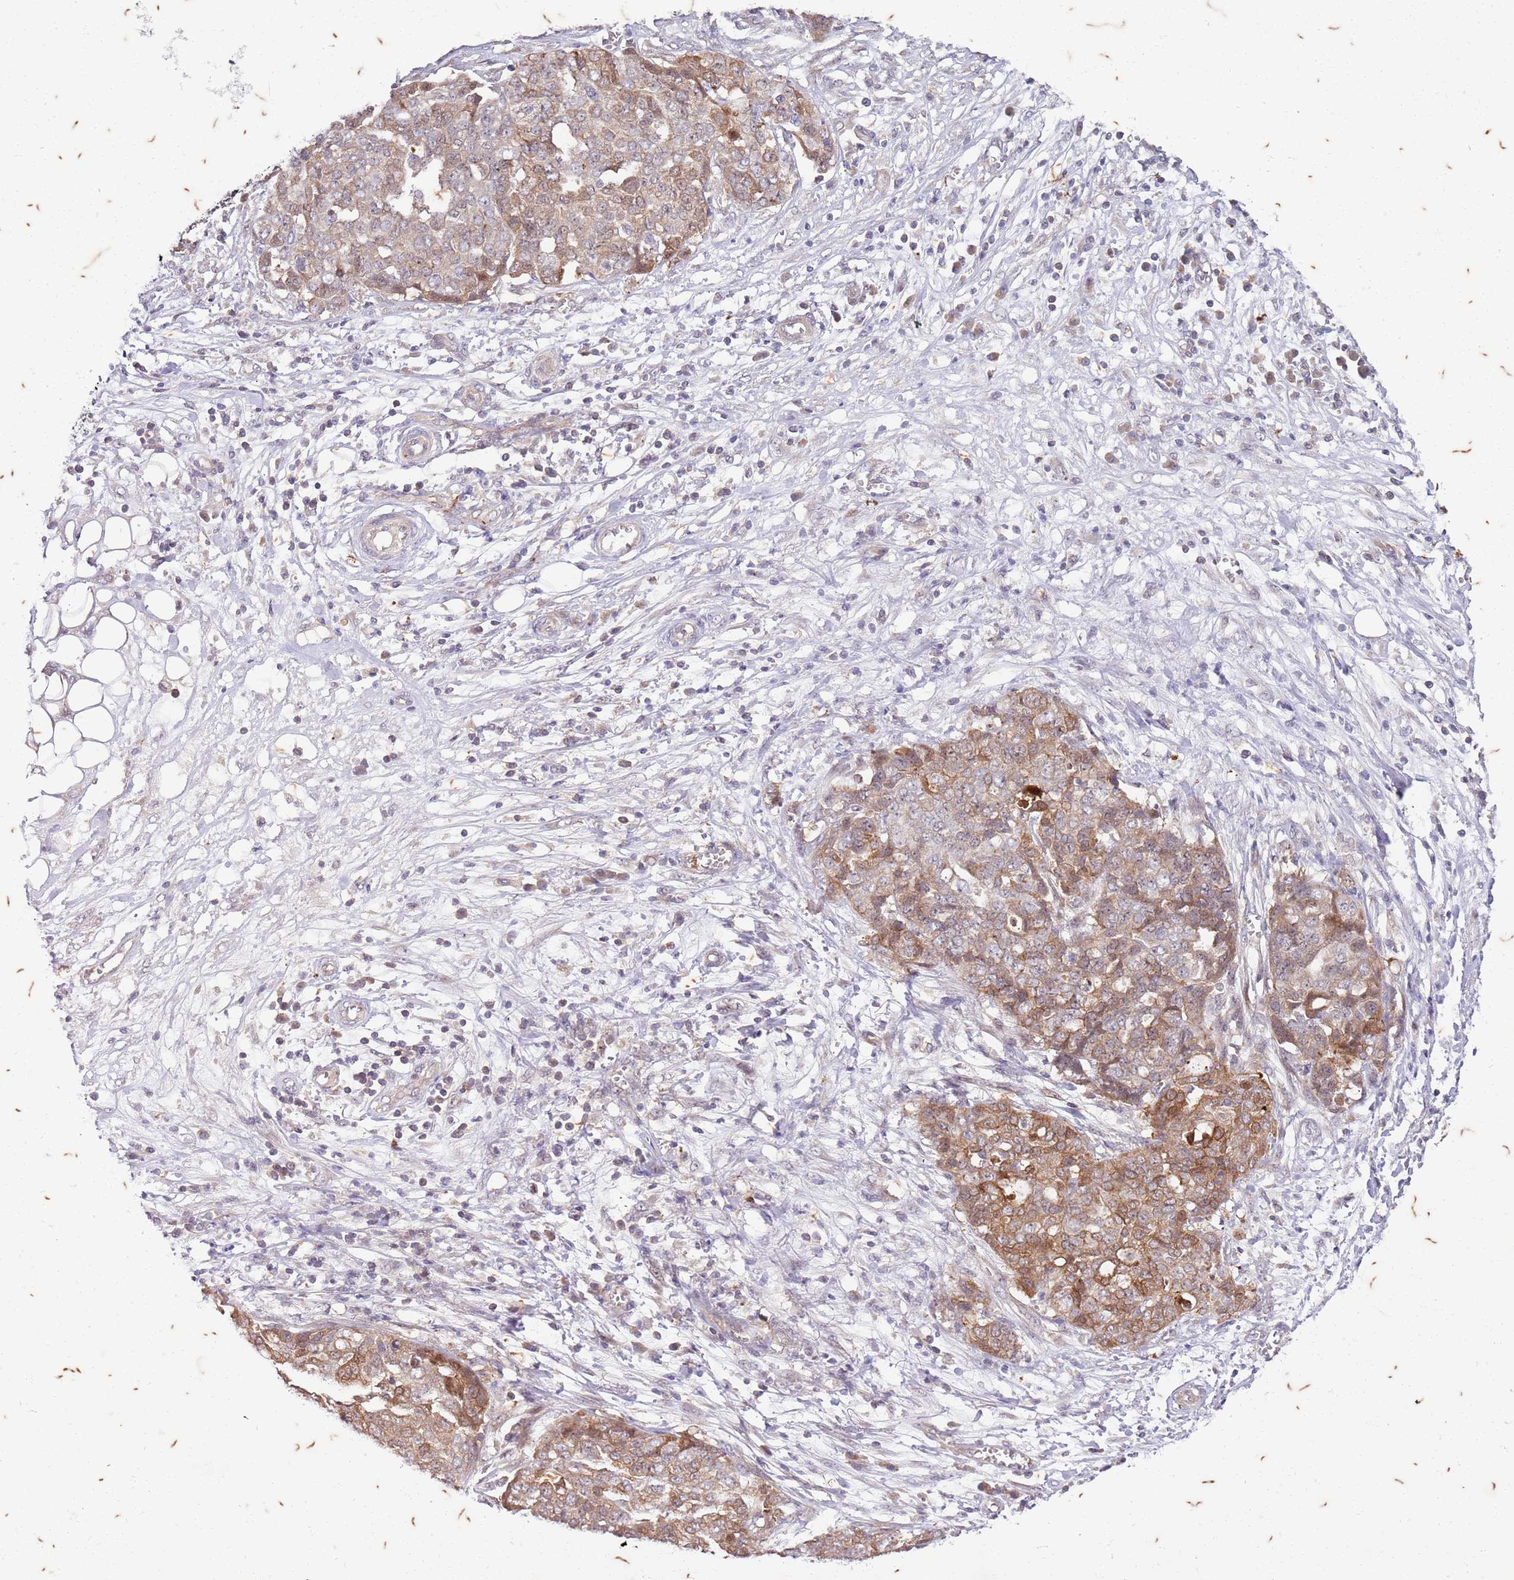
{"staining": {"intensity": "moderate", "quantity": "25%-75%", "location": "cytoplasmic/membranous"}, "tissue": "ovarian cancer", "cell_type": "Tumor cells", "image_type": "cancer", "snomed": [{"axis": "morphology", "description": "Cystadenocarcinoma, serous, NOS"}, {"axis": "topography", "description": "Soft tissue"}, {"axis": "topography", "description": "Ovary"}], "caption": "This is an image of IHC staining of serous cystadenocarcinoma (ovarian), which shows moderate expression in the cytoplasmic/membranous of tumor cells.", "gene": "RAPGEF3", "patient": {"sex": "female", "age": 57}}